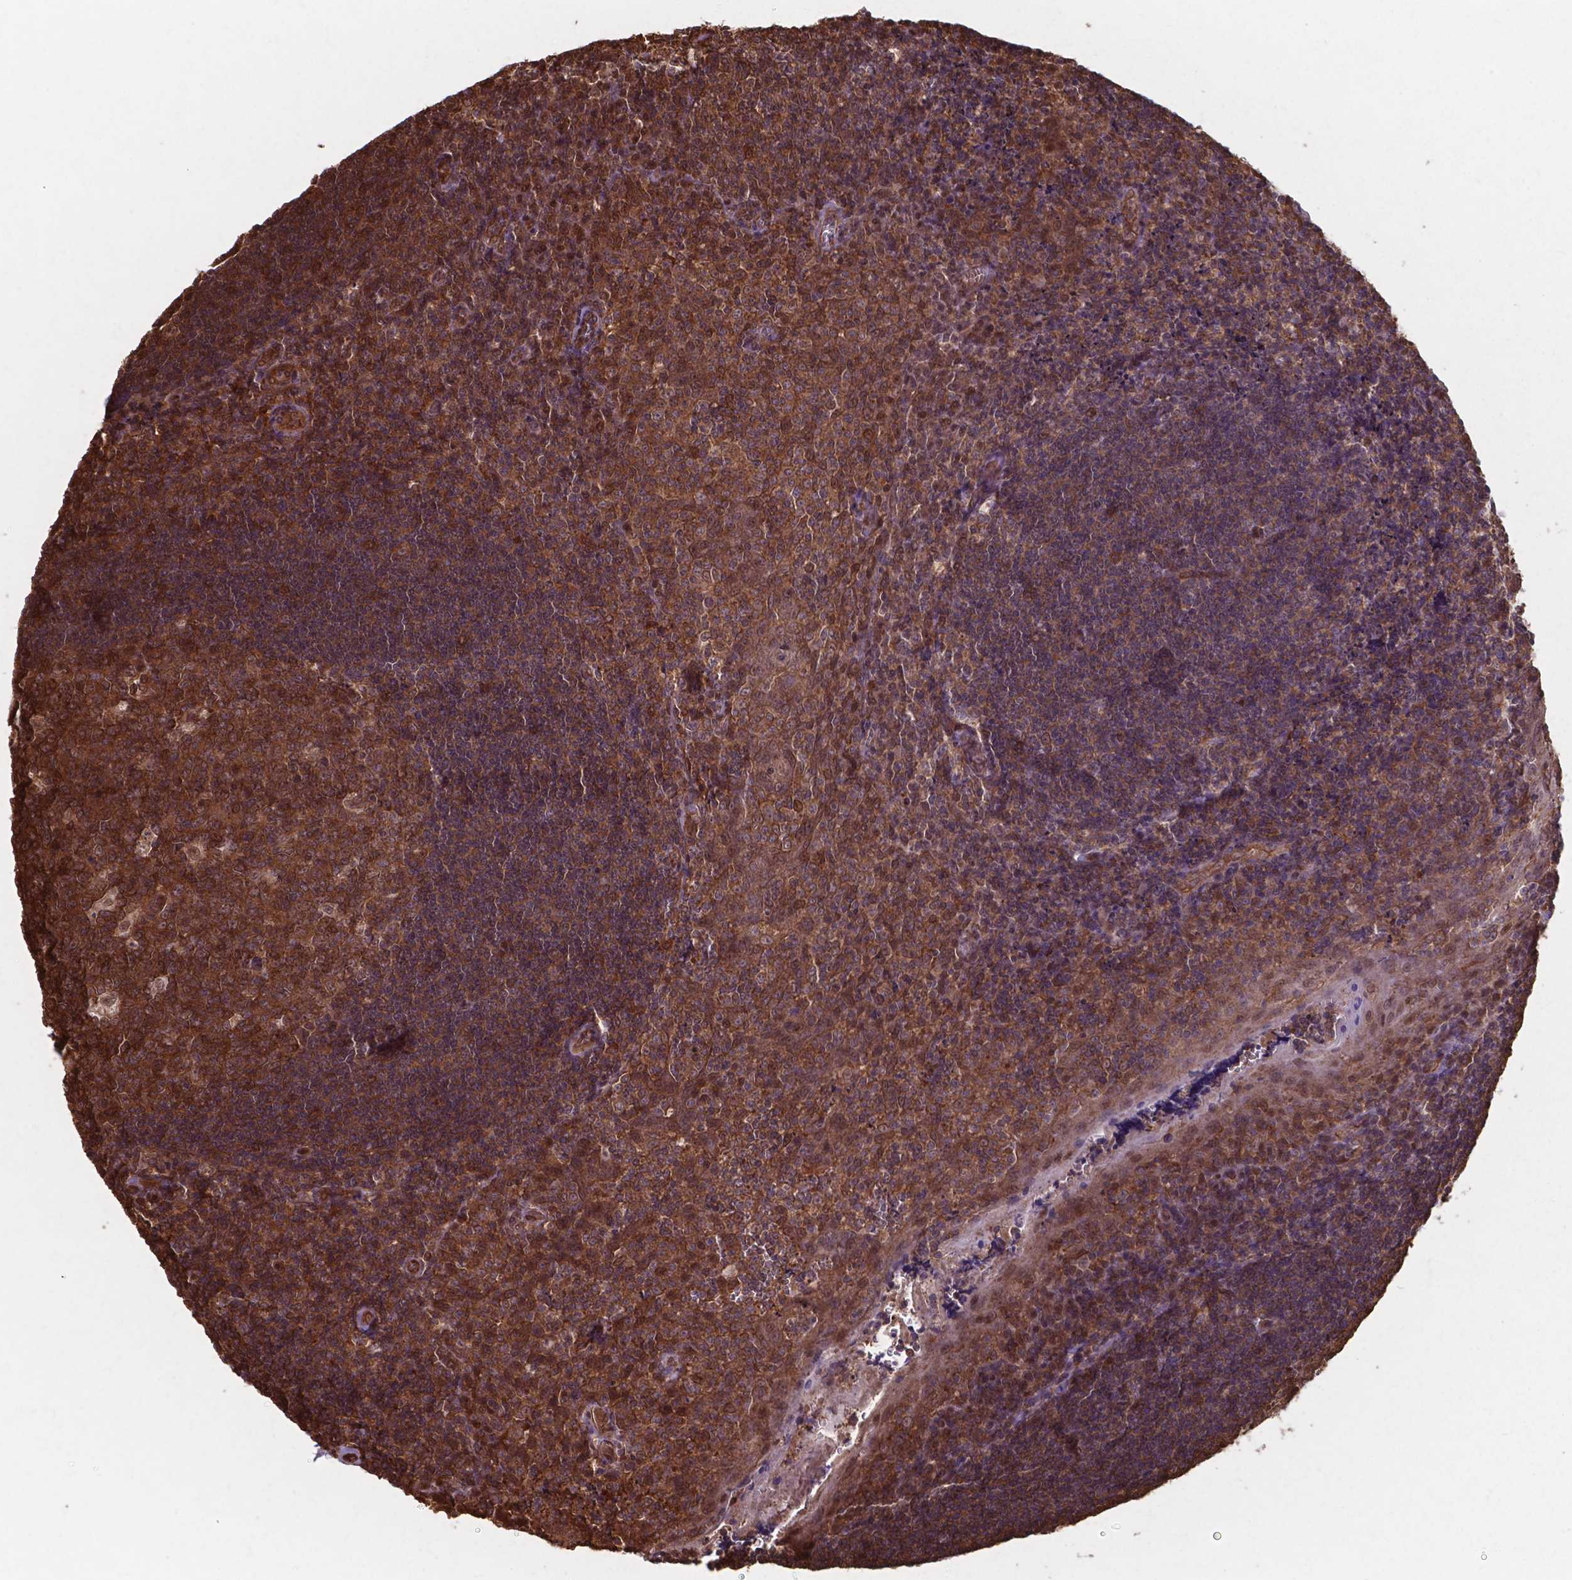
{"staining": {"intensity": "strong", "quantity": ">75%", "location": "cytoplasmic/membranous,nuclear"}, "tissue": "tonsil", "cell_type": "Germinal center cells", "image_type": "normal", "snomed": [{"axis": "morphology", "description": "Normal tissue, NOS"}, {"axis": "morphology", "description": "Inflammation, NOS"}, {"axis": "topography", "description": "Tonsil"}], "caption": "Strong cytoplasmic/membranous,nuclear protein staining is present in about >75% of germinal center cells in tonsil.", "gene": "CHP2", "patient": {"sex": "female", "age": 31}}